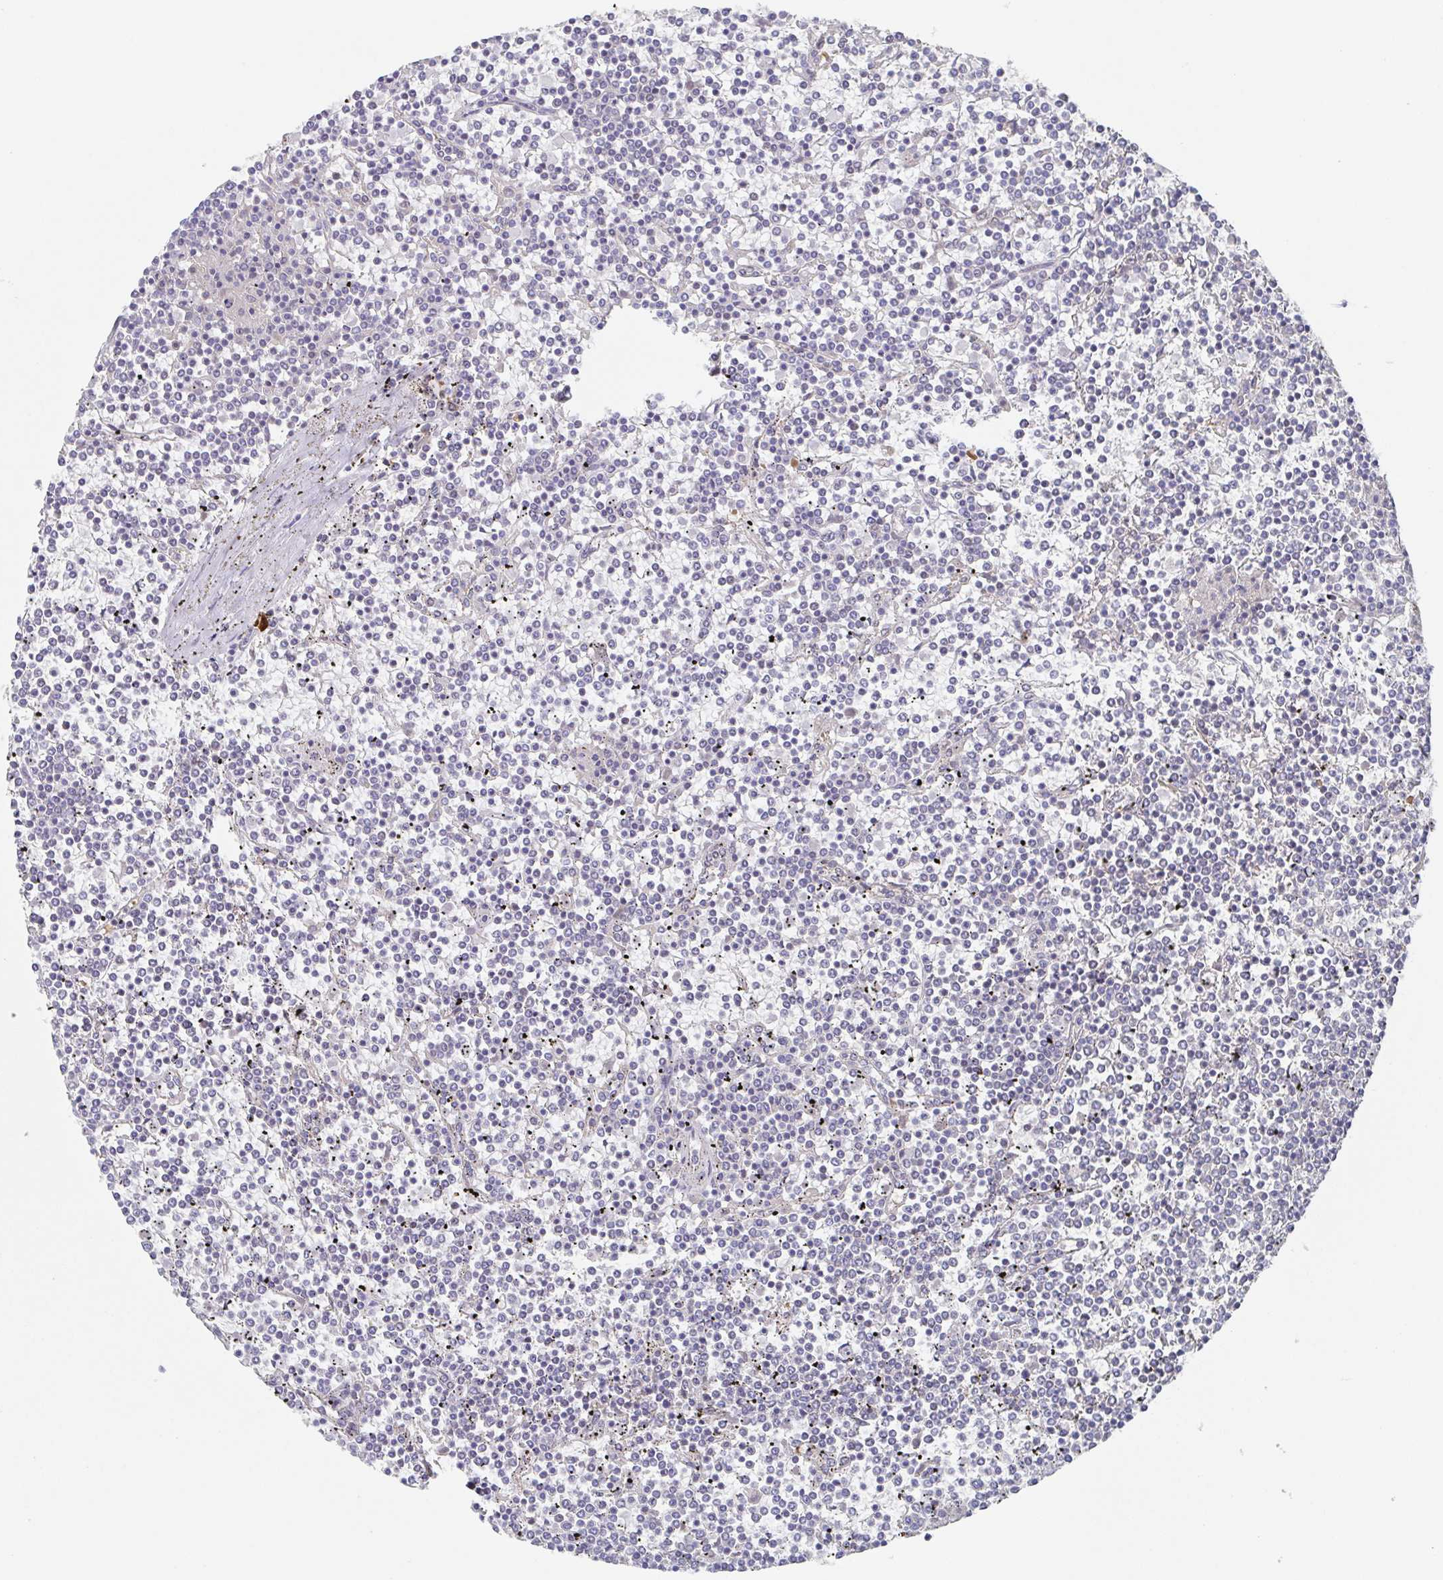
{"staining": {"intensity": "negative", "quantity": "none", "location": "none"}, "tissue": "lymphoma", "cell_type": "Tumor cells", "image_type": "cancer", "snomed": [{"axis": "morphology", "description": "Malignant lymphoma, non-Hodgkin's type, Low grade"}, {"axis": "topography", "description": "Spleen"}], "caption": "Protein analysis of lymphoma exhibits no significant expression in tumor cells.", "gene": "POU2F3", "patient": {"sex": "female", "age": 19}}